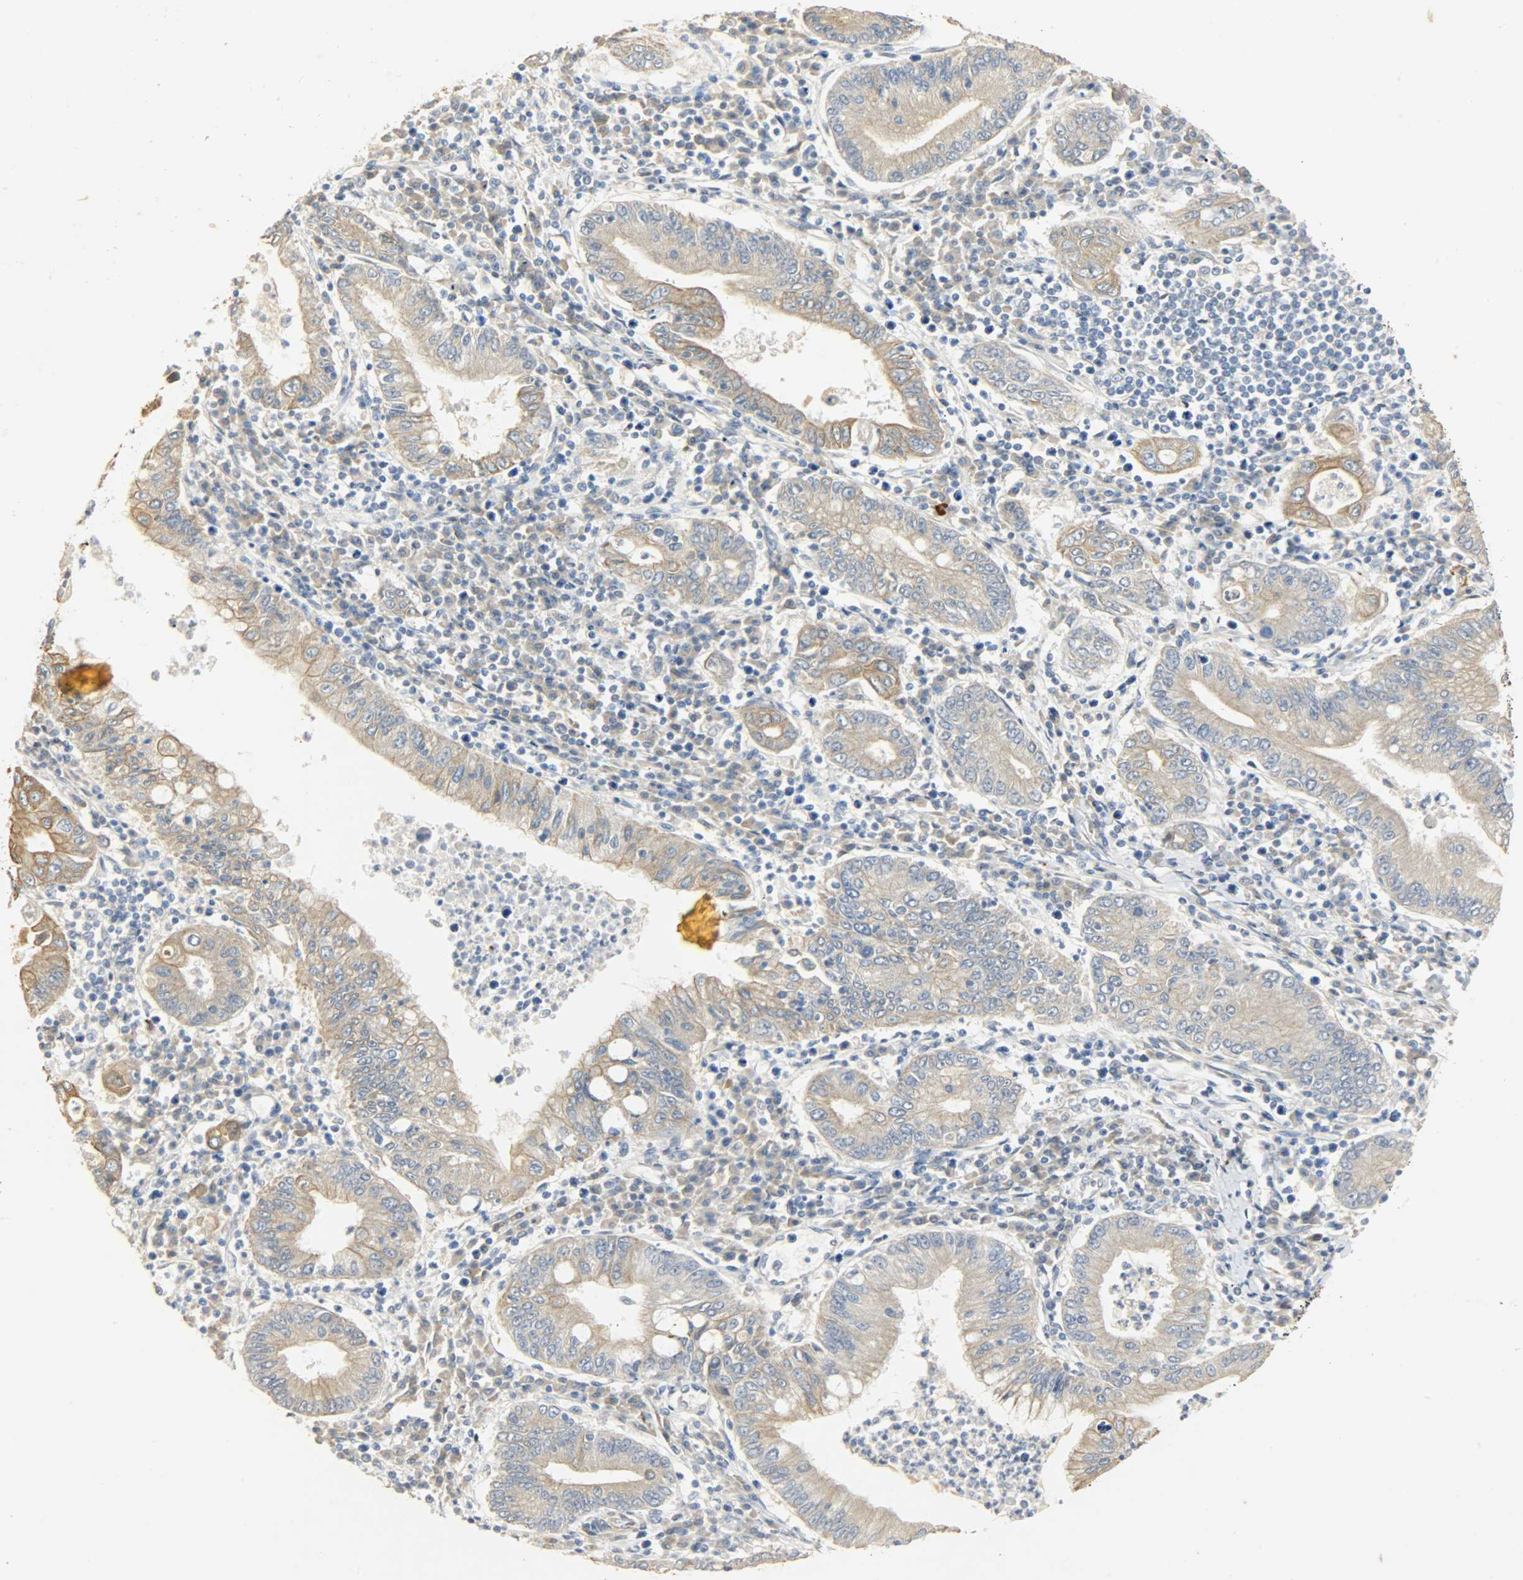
{"staining": {"intensity": "moderate", "quantity": ">75%", "location": "cytoplasmic/membranous"}, "tissue": "stomach cancer", "cell_type": "Tumor cells", "image_type": "cancer", "snomed": [{"axis": "morphology", "description": "Normal tissue, NOS"}, {"axis": "morphology", "description": "Adenocarcinoma, NOS"}, {"axis": "topography", "description": "Esophagus"}, {"axis": "topography", "description": "Stomach, upper"}, {"axis": "topography", "description": "Peripheral nerve tissue"}], "caption": "DAB immunohistochemical staining of stomach adenocarcinoma exhibits moderate cytoplasmic/membranous protein positivity in approximately >75% of tumor cells.", "gene": "USP13", "patient": {"sex": "male", "age": 62}}